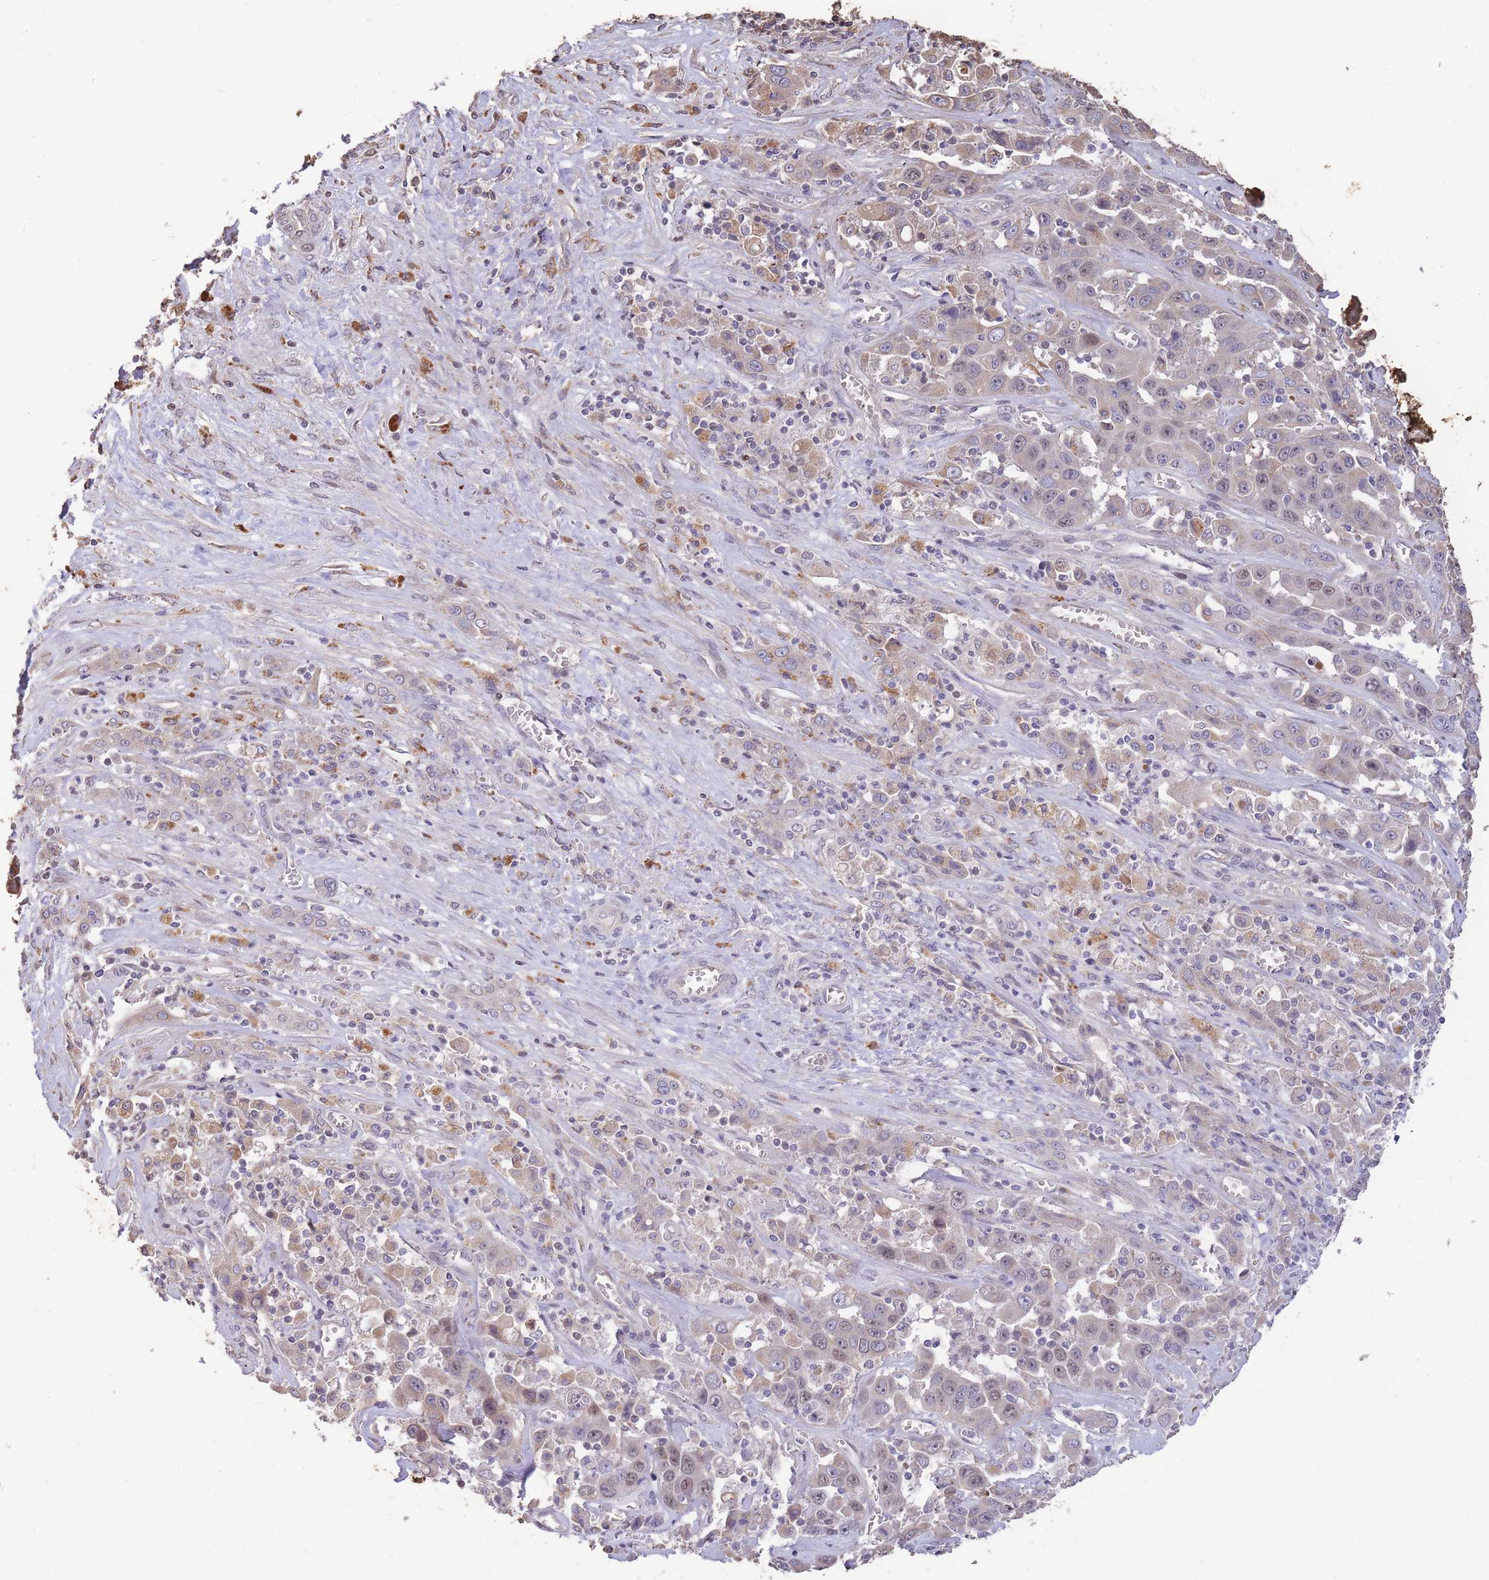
{"staining": {"intensity": "negative", "quantity": "none", "location": "none"}, "tissue": "liver cancer", "cell_type": "Tumor cells", "image_type": "cancer", "snomed": [{"axis": "morphology", "description": "Cholangiocarcinoma"}, {"axis": "topography", "description": "Liver"}], "caption": "Protein analysis of liver cancer (cholangiocarcinoma) displays no significant expression in tumor cells.", "gene": "RGS14", "patient": {"sex": "female", "age": 52}}